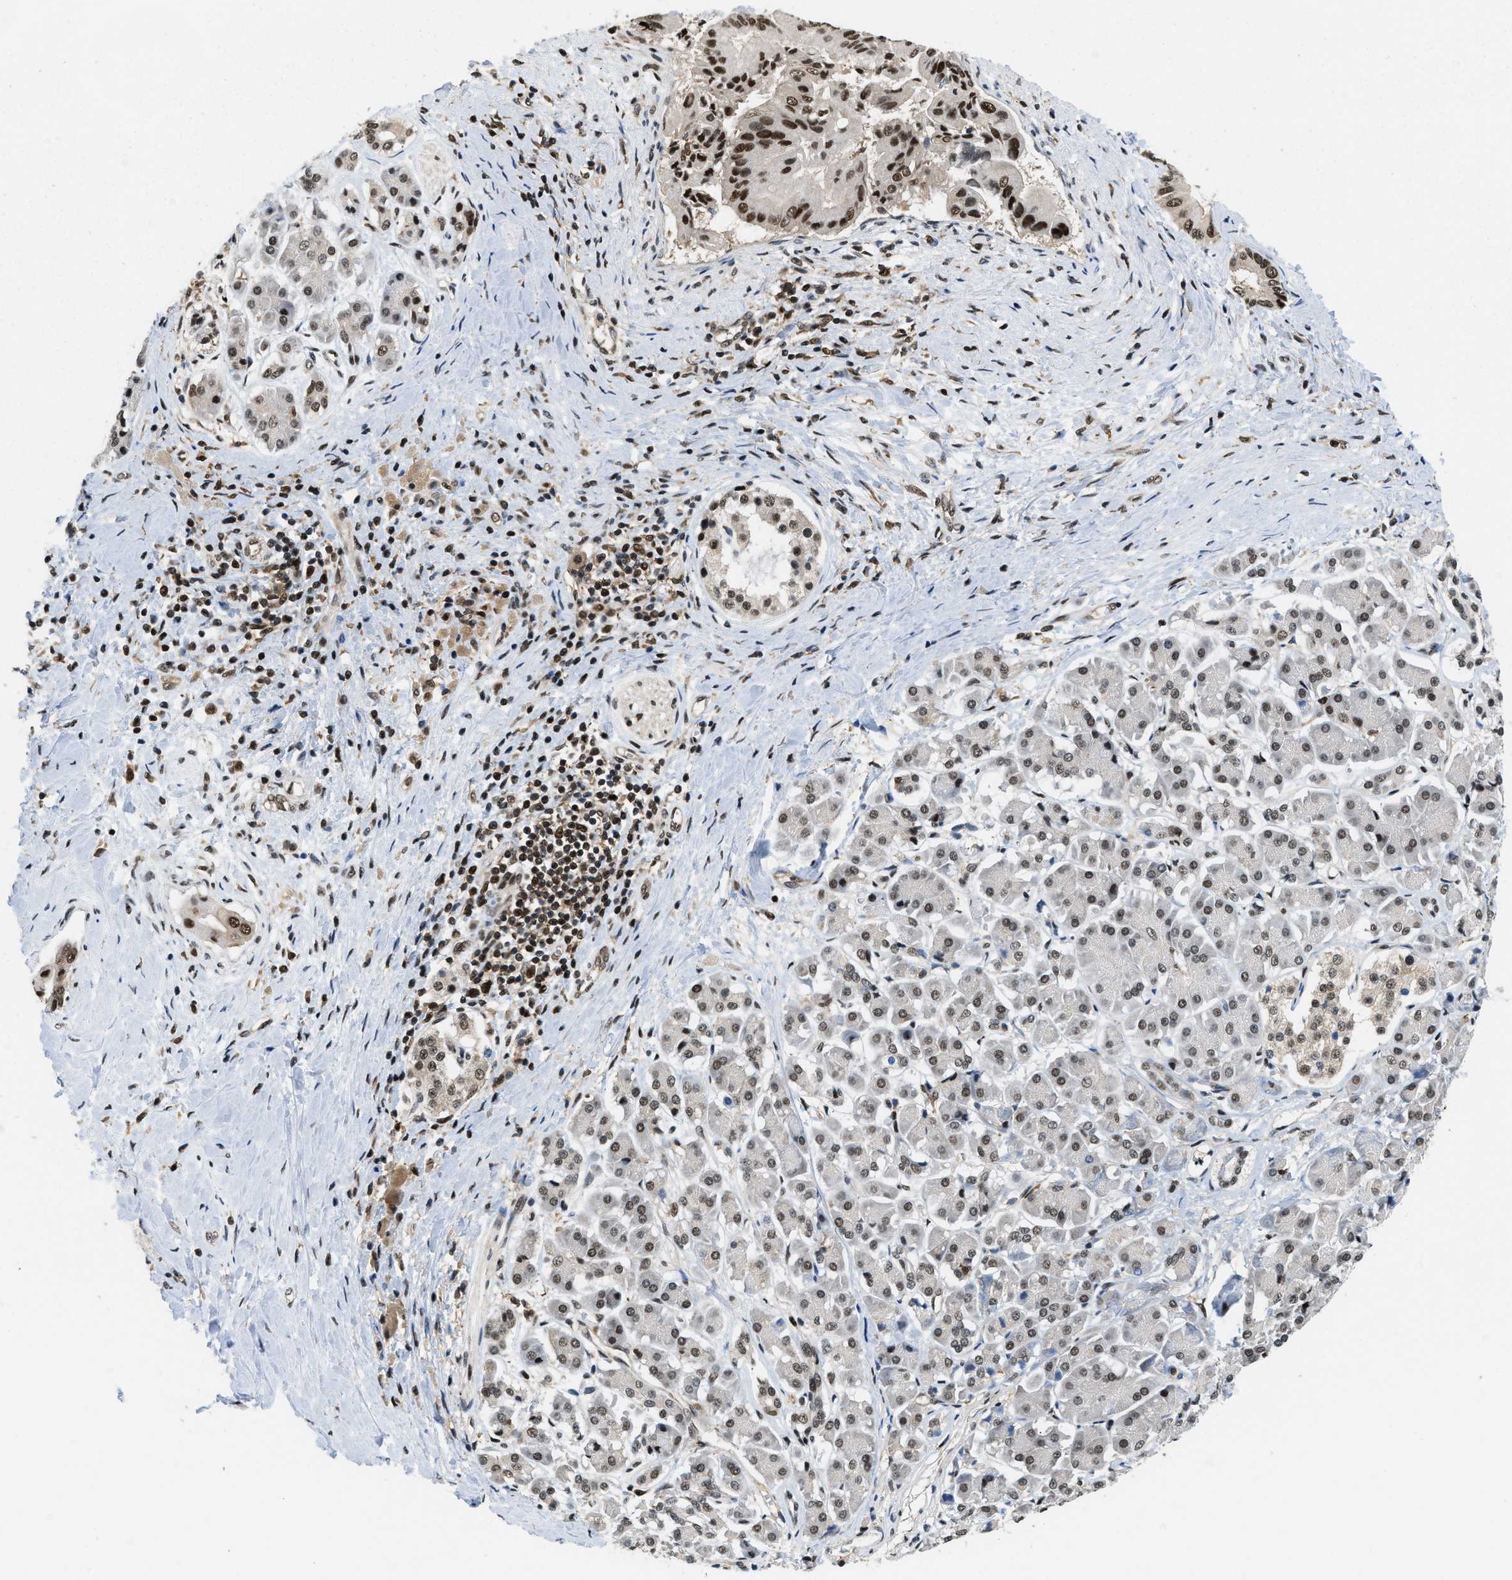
{"staining": {"intensity": "strong", "quantity": ">75%", "location": "nuclear"}, "tissue": "pancreatic cancer", "cell_type": "Tumor cells", "image_type": "cancer", "snomed": [{"axis": "morphology", "description": "Adenocarcinoma, NOS"}, {"axis": "topography", "description": "Pancreas"}], "caption": "Adenocarcinoma (pancreatic) was stained to show a protein in brown. There is high levels of strong nuclear staining in about >75% of tumor cells.", "gene": "ATF7IP", "patient": {"sex": "male", "age": 55}}